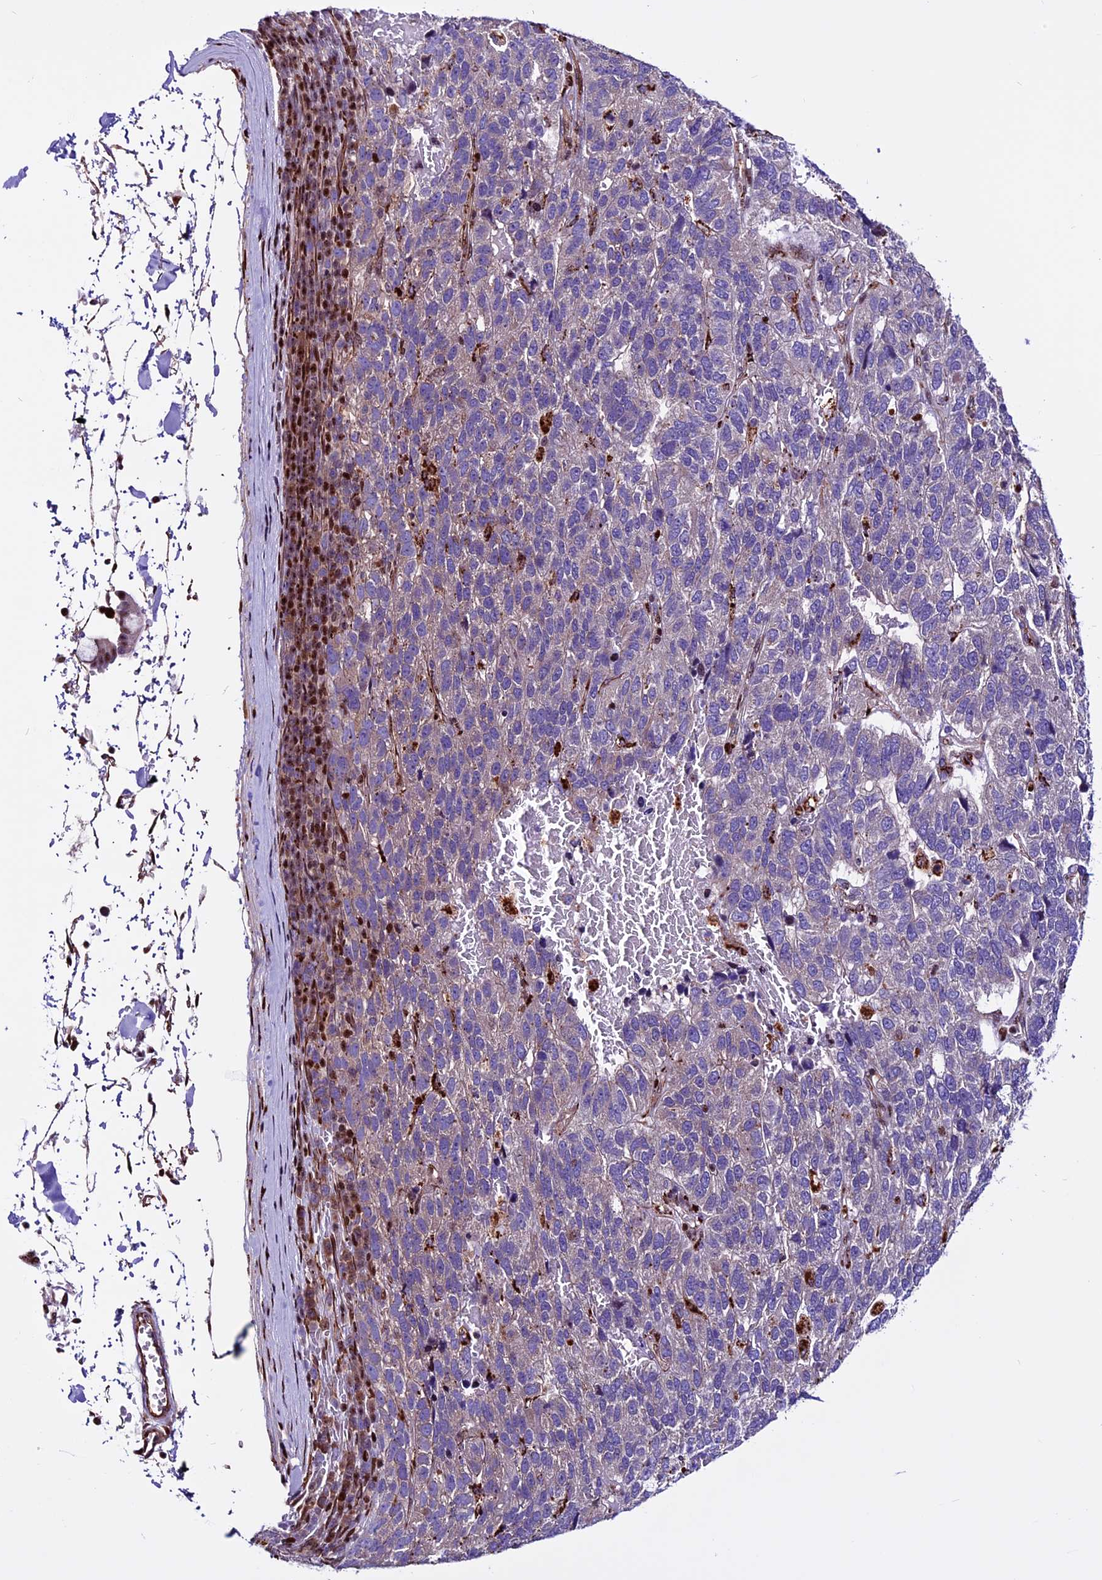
{"staining": {"intensity": "negative", "quantity": "none", "location": "none"}, "tissue": "pancreatic cancer", "cell_type": "Tumor cells", "image_type": "cancer", "snomed": [{"axis": "morphology", "description": "Adenocarcinoma, NOS"}, {"axis": "topography", "description": "Pancreas"}], "caption": "Tumor cells show no significant staining in adenocarcinoma (pancreatic).", "gene": "RINL", "patient": {"sex": "female", "age": 61}}